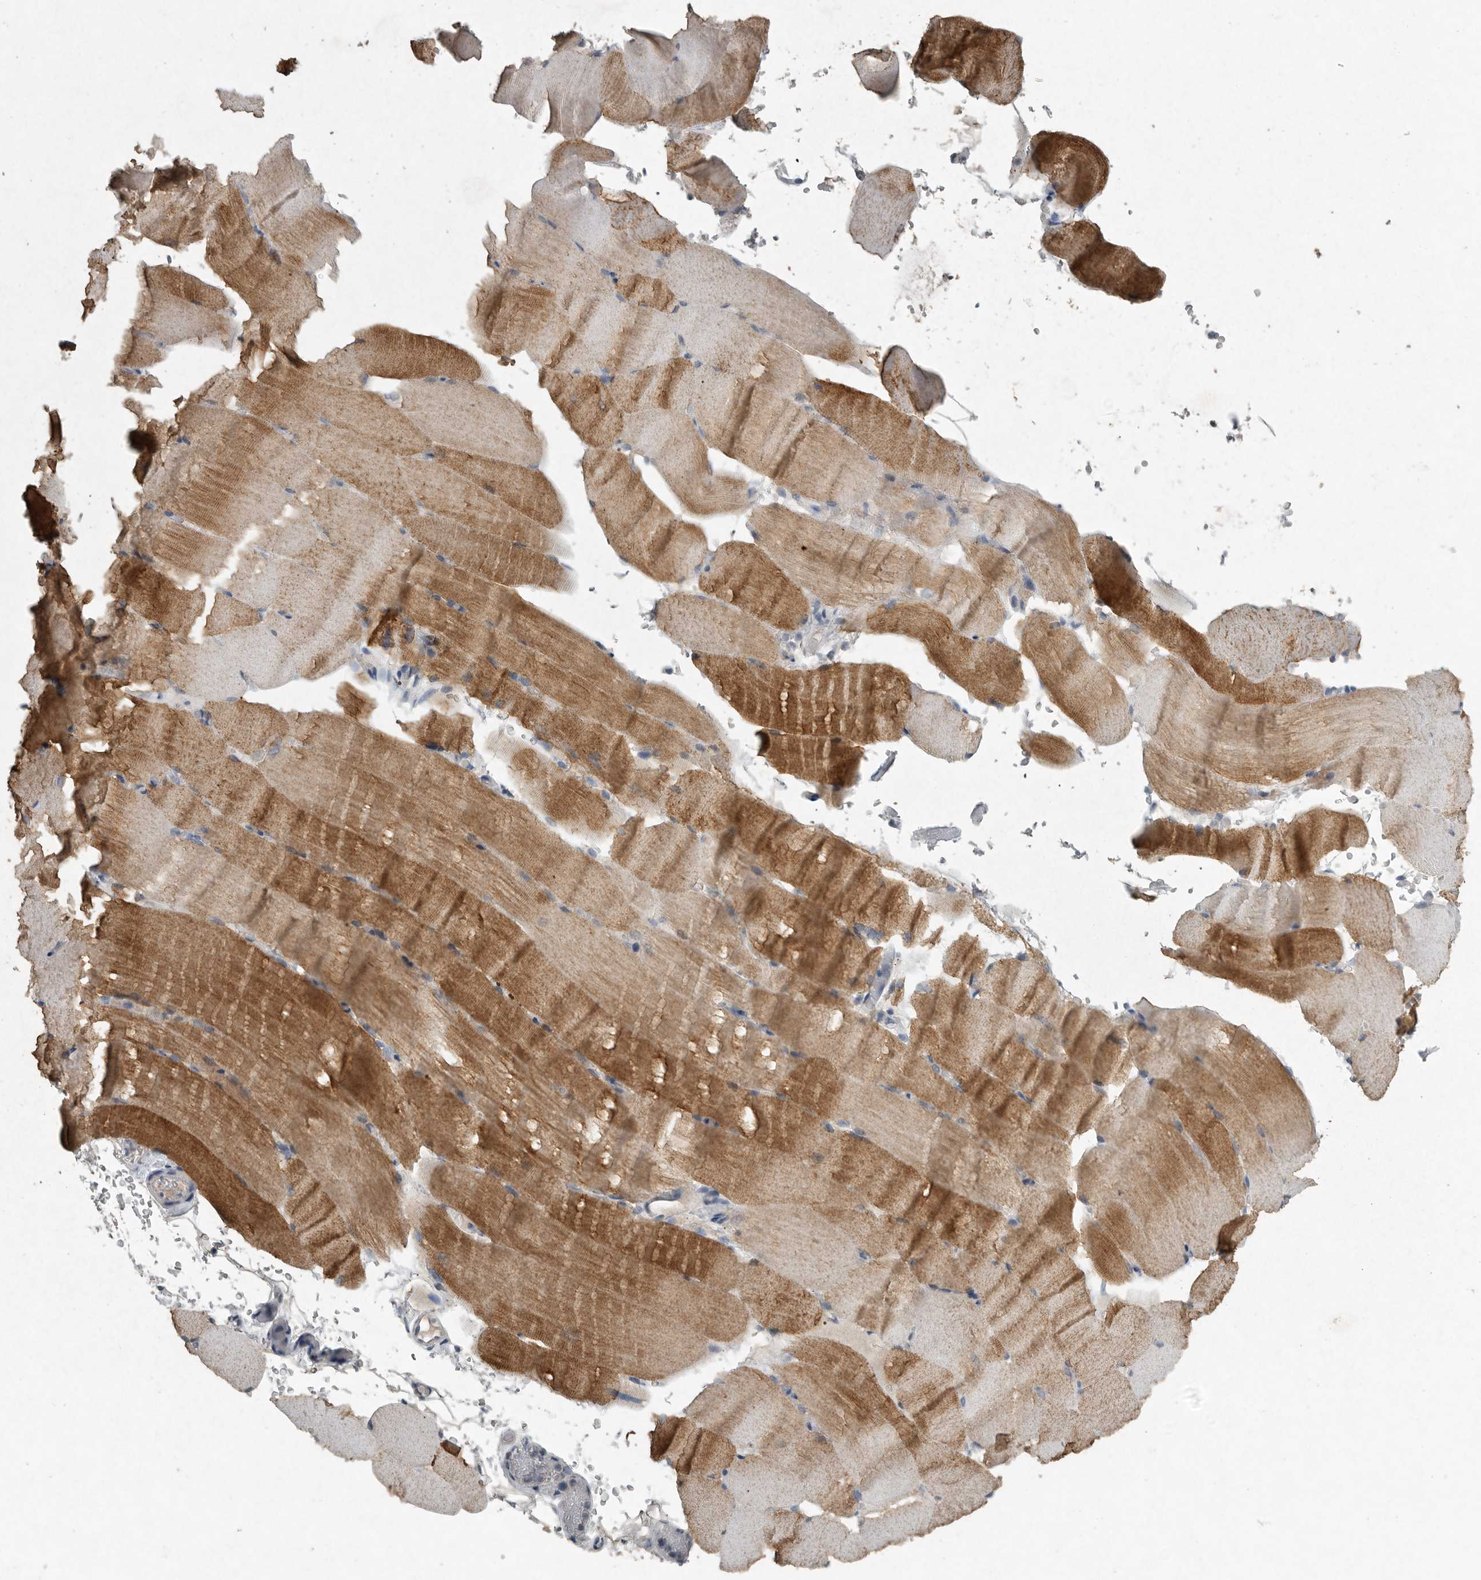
{"staining": {"intensity": "moderate", "quantity": "25%-75%", "location": "cytoplasmic/membranous"}, "tissue": "skeletal muscle", "cell_type": "Myocytes", "image_type": "normal", "snomed": [{"axis": "morphology", "description": "Normal tissue, NOS"}, {"axis": "topography", "description": "Skeletal muscle"}, {"axis": "topography", "description": "Parathyroid gland"}], "caption": "Skeletal muscle stained with DAB immunohistochemistry (IHC) exhibits medium levels of moderate cytoplasmic/membranous staining in about 25%-75% of myocytes. (Brightfield microscopy of DAB IHC at high magnification).", "gene": "IL20", "patient": {"sex": "female", "age": 37}}